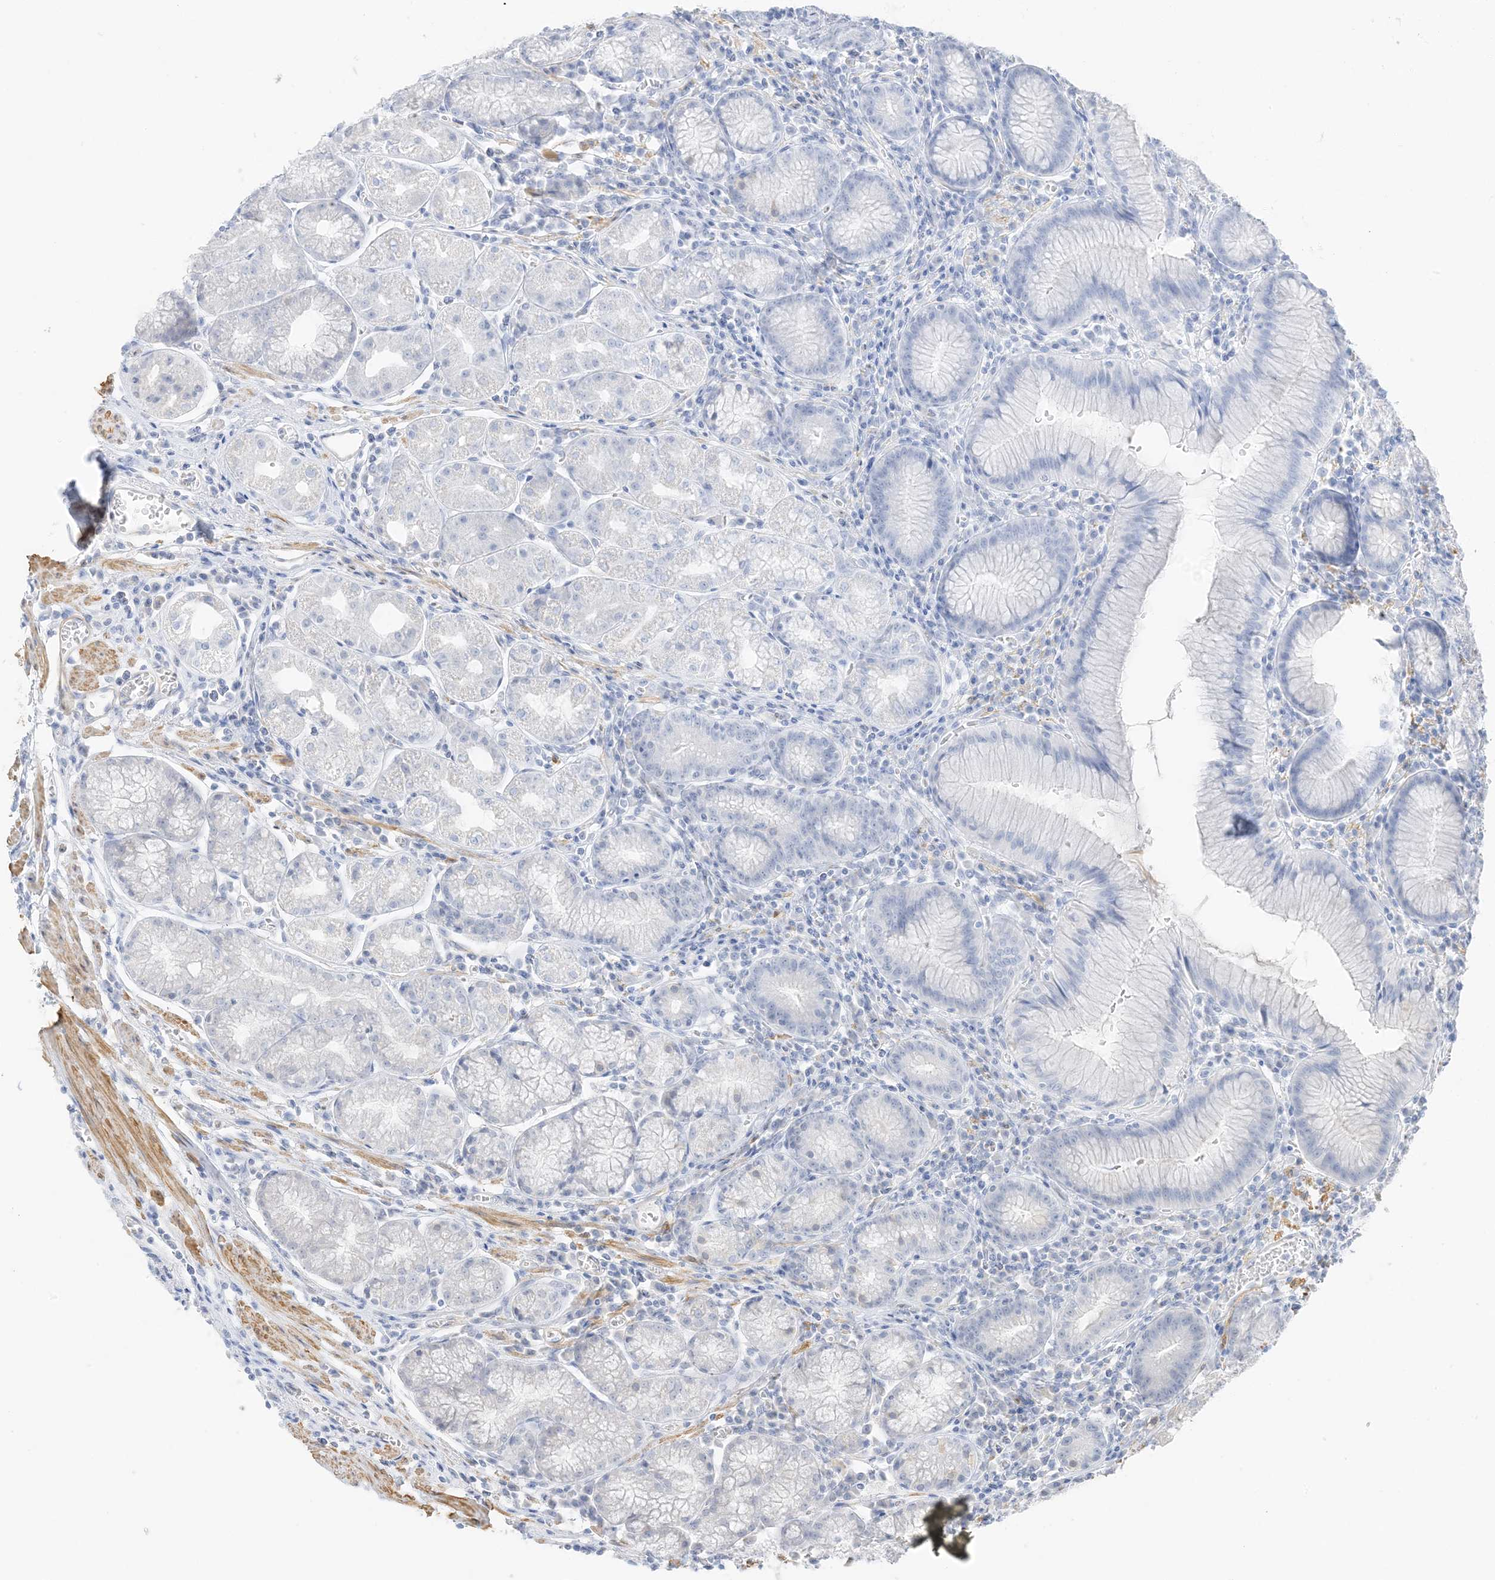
{"staining": {"intensity": "weak", "quantity": "<25%", "location": "cytoplasmic/membranous"}, "tissue": "stomach", "cell_type": "Glandular cells", "image_type": "normal", "snomed": [{"axis": "morphology", "description": "Normal tissue, NOS"}, {"axis": "topography", "description": "Stomach"}], "caption": "Human stomach stained for a protein using immunohistochemistry (IHC) exhibits no staining in glandular cells.", "gene": "SLC22A13", "patient": {"sex": "male", "age": 55}}